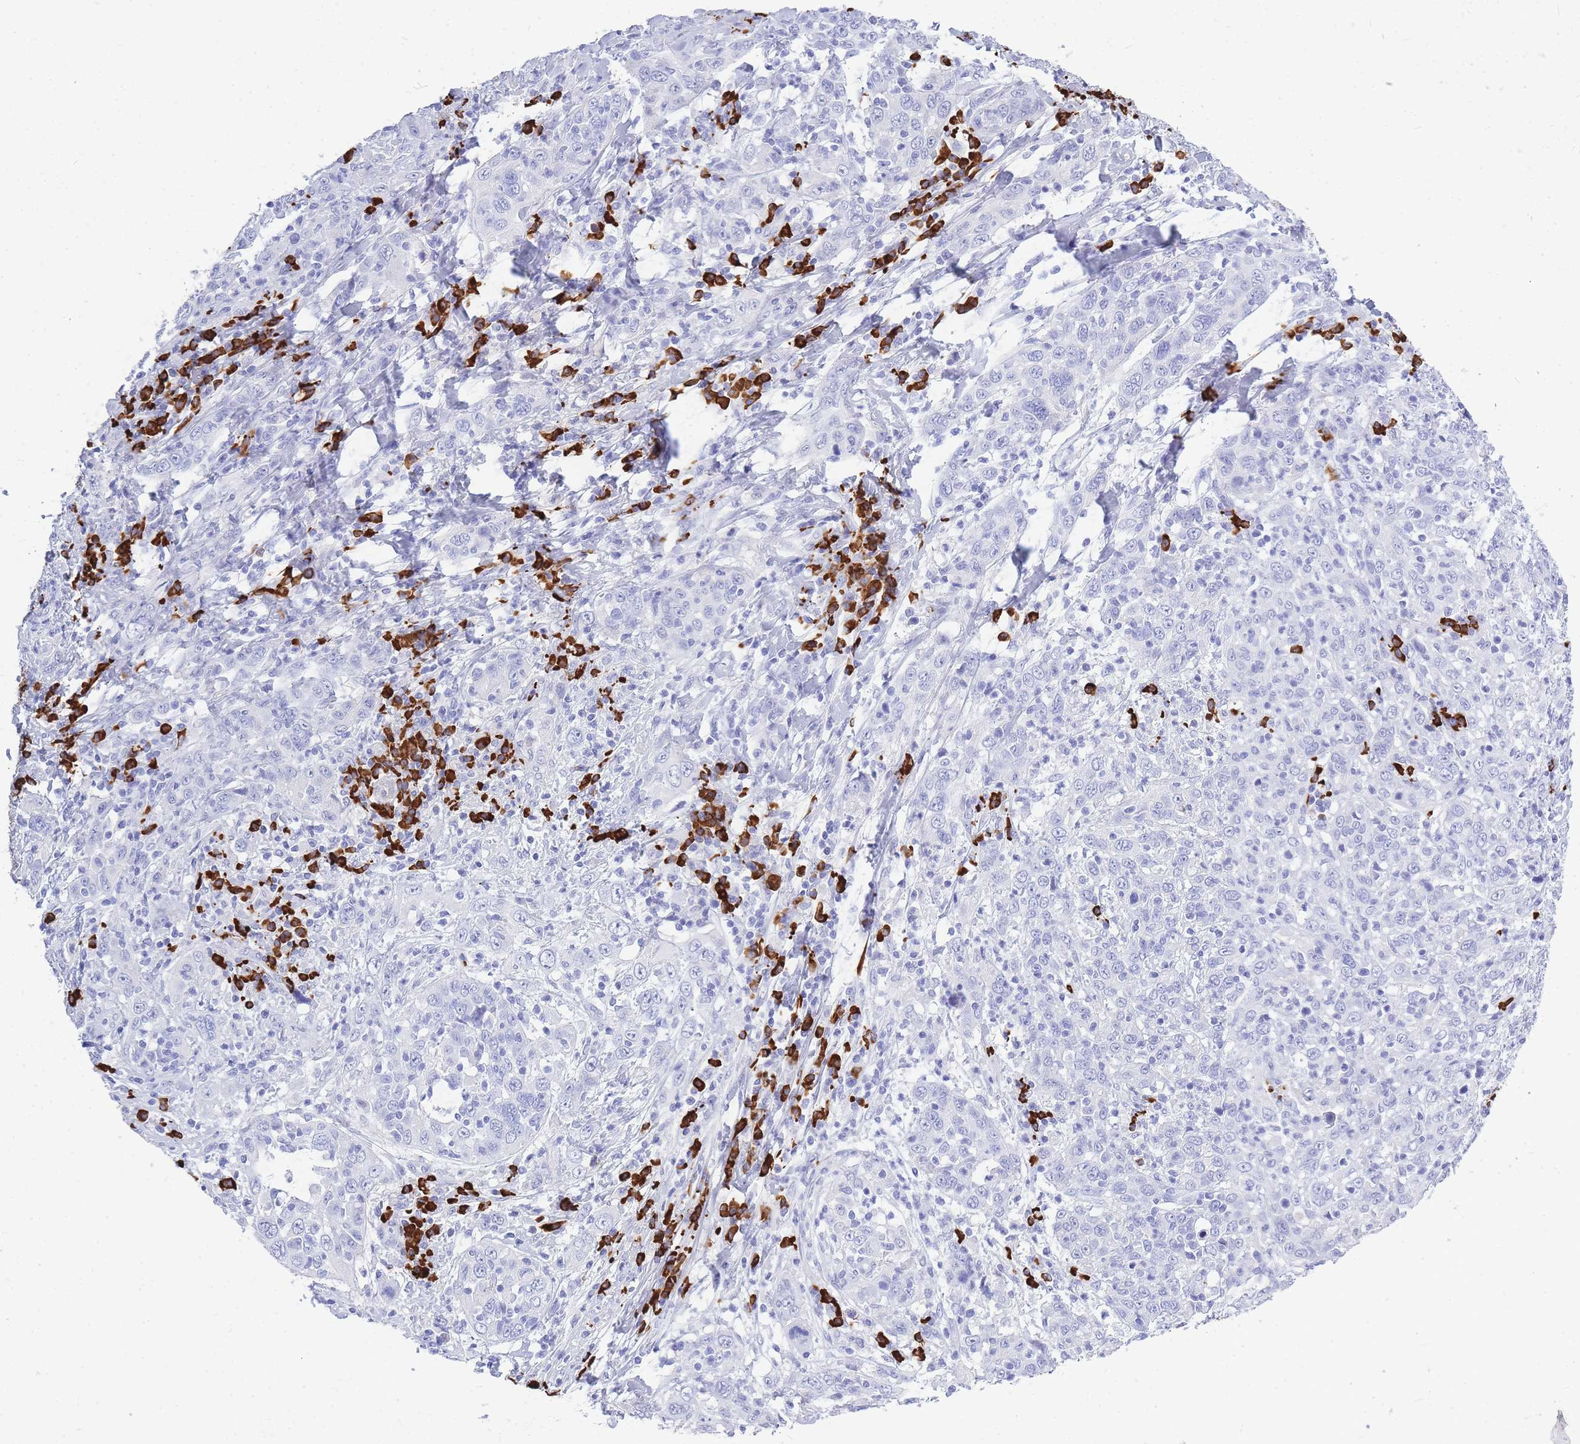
{"staining": {"intensity": "negative", "quantity": "none", "location": "none"}, "tissue": "cervical cancer", "cell_type": "Tumor cells", "image_type": "cancer", "snomed": [{"axis": "morphology", "description": "Squamous cell carcinoma, NOS"}, {"axis": "topography", "description": "Cervix"}], "caption": "Histopathology image shows no protein expression in tumor cells of cervical cancer tissue.", "gene": "ZFP62", "patient": {"sex": "female", "age": 46}}